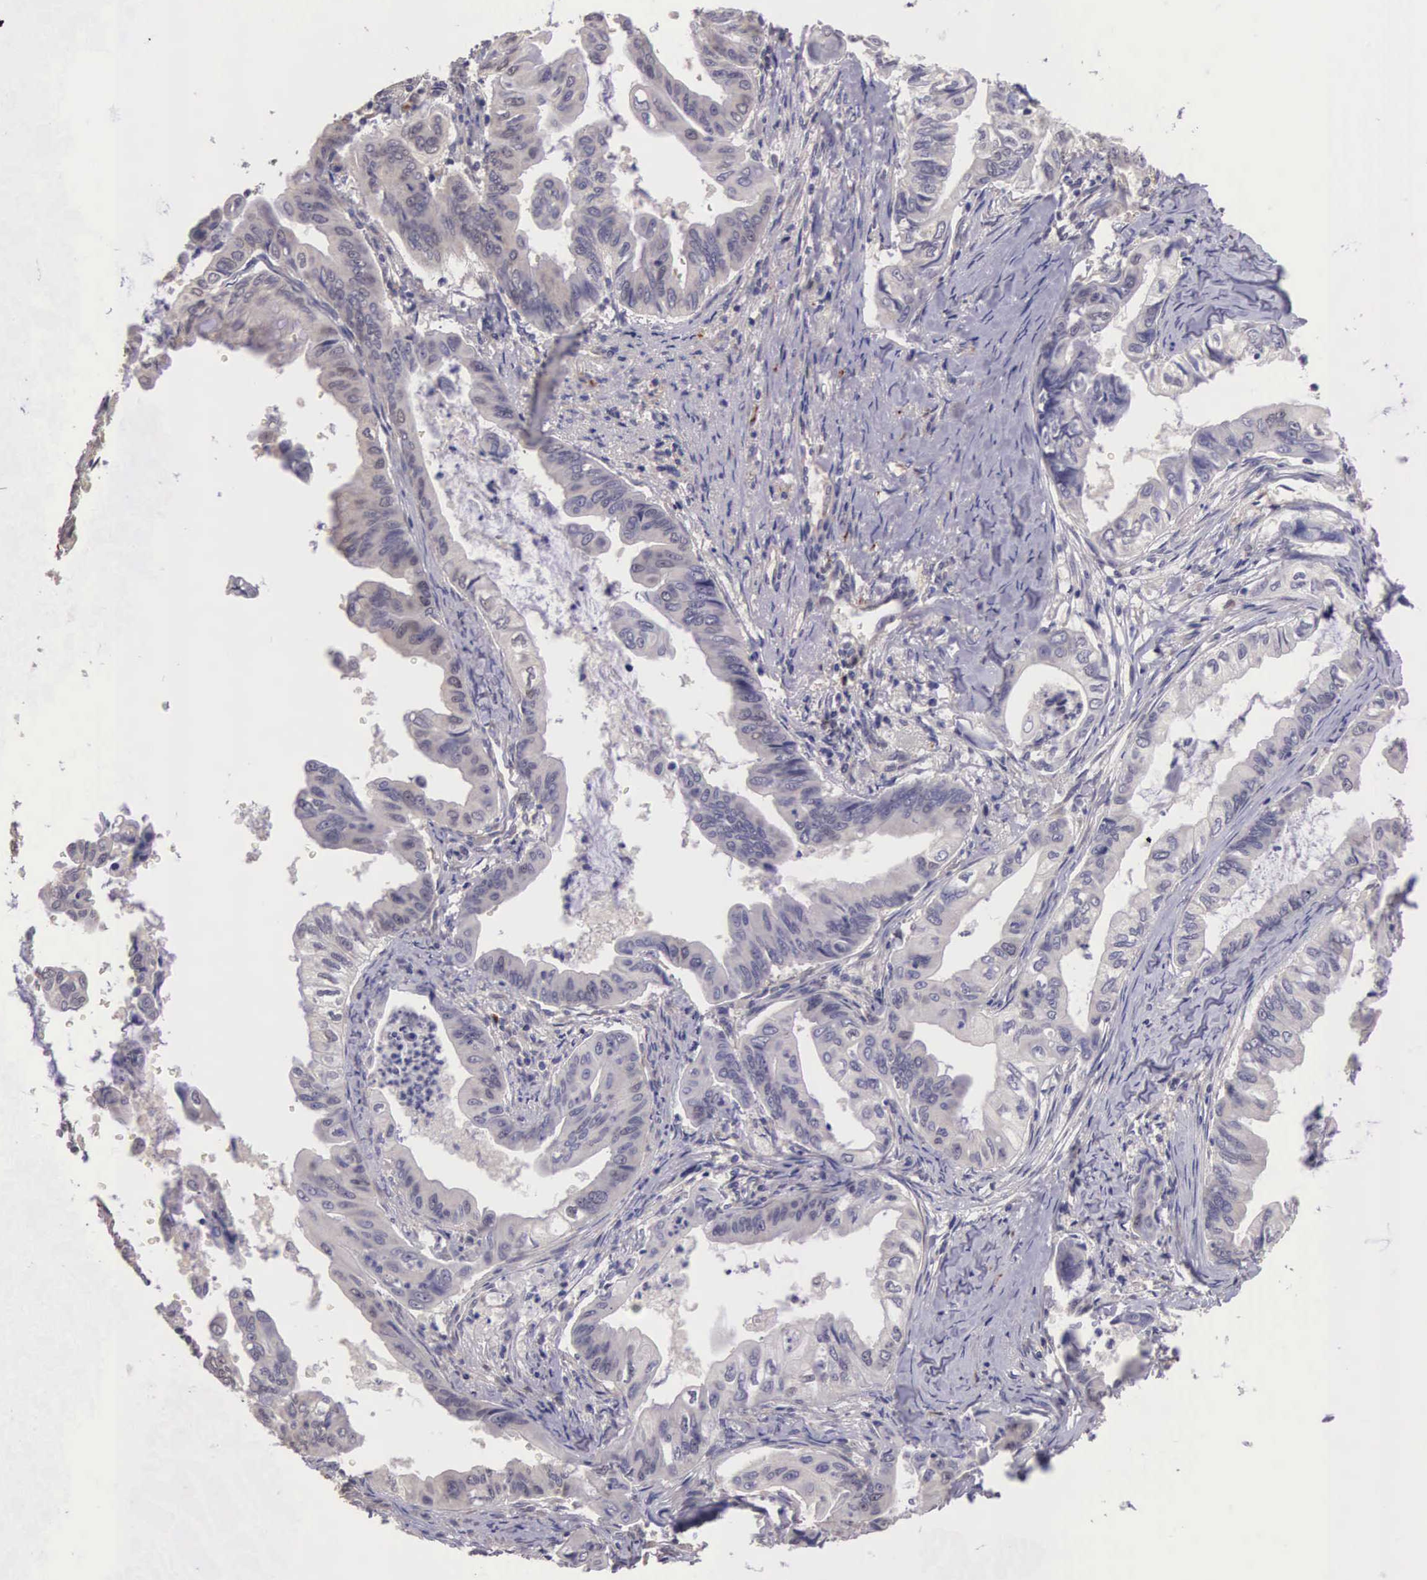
{"staining": {"intensity": "negative", "quantity": "none", "location": "none"}, "tissue": "stomach cancer", "cell_type": "Tumor cells", "image_type": "cancer", "snomed": [{"axis": "morphology", "description": "Adenocarcinoma, NOS"}, {"axis": "topography", "description": "Stomach, upper"}], "caption": "Immunohistochemistry (IHC) of stomach cancer reveals no expression in tumor cells. (DAB (3,3'-diaminobenzidine) immunohistochemistry with hematoxylin counter stain).", "gene": "CDC45", "patient": {"sex": "male", "age": 80}}